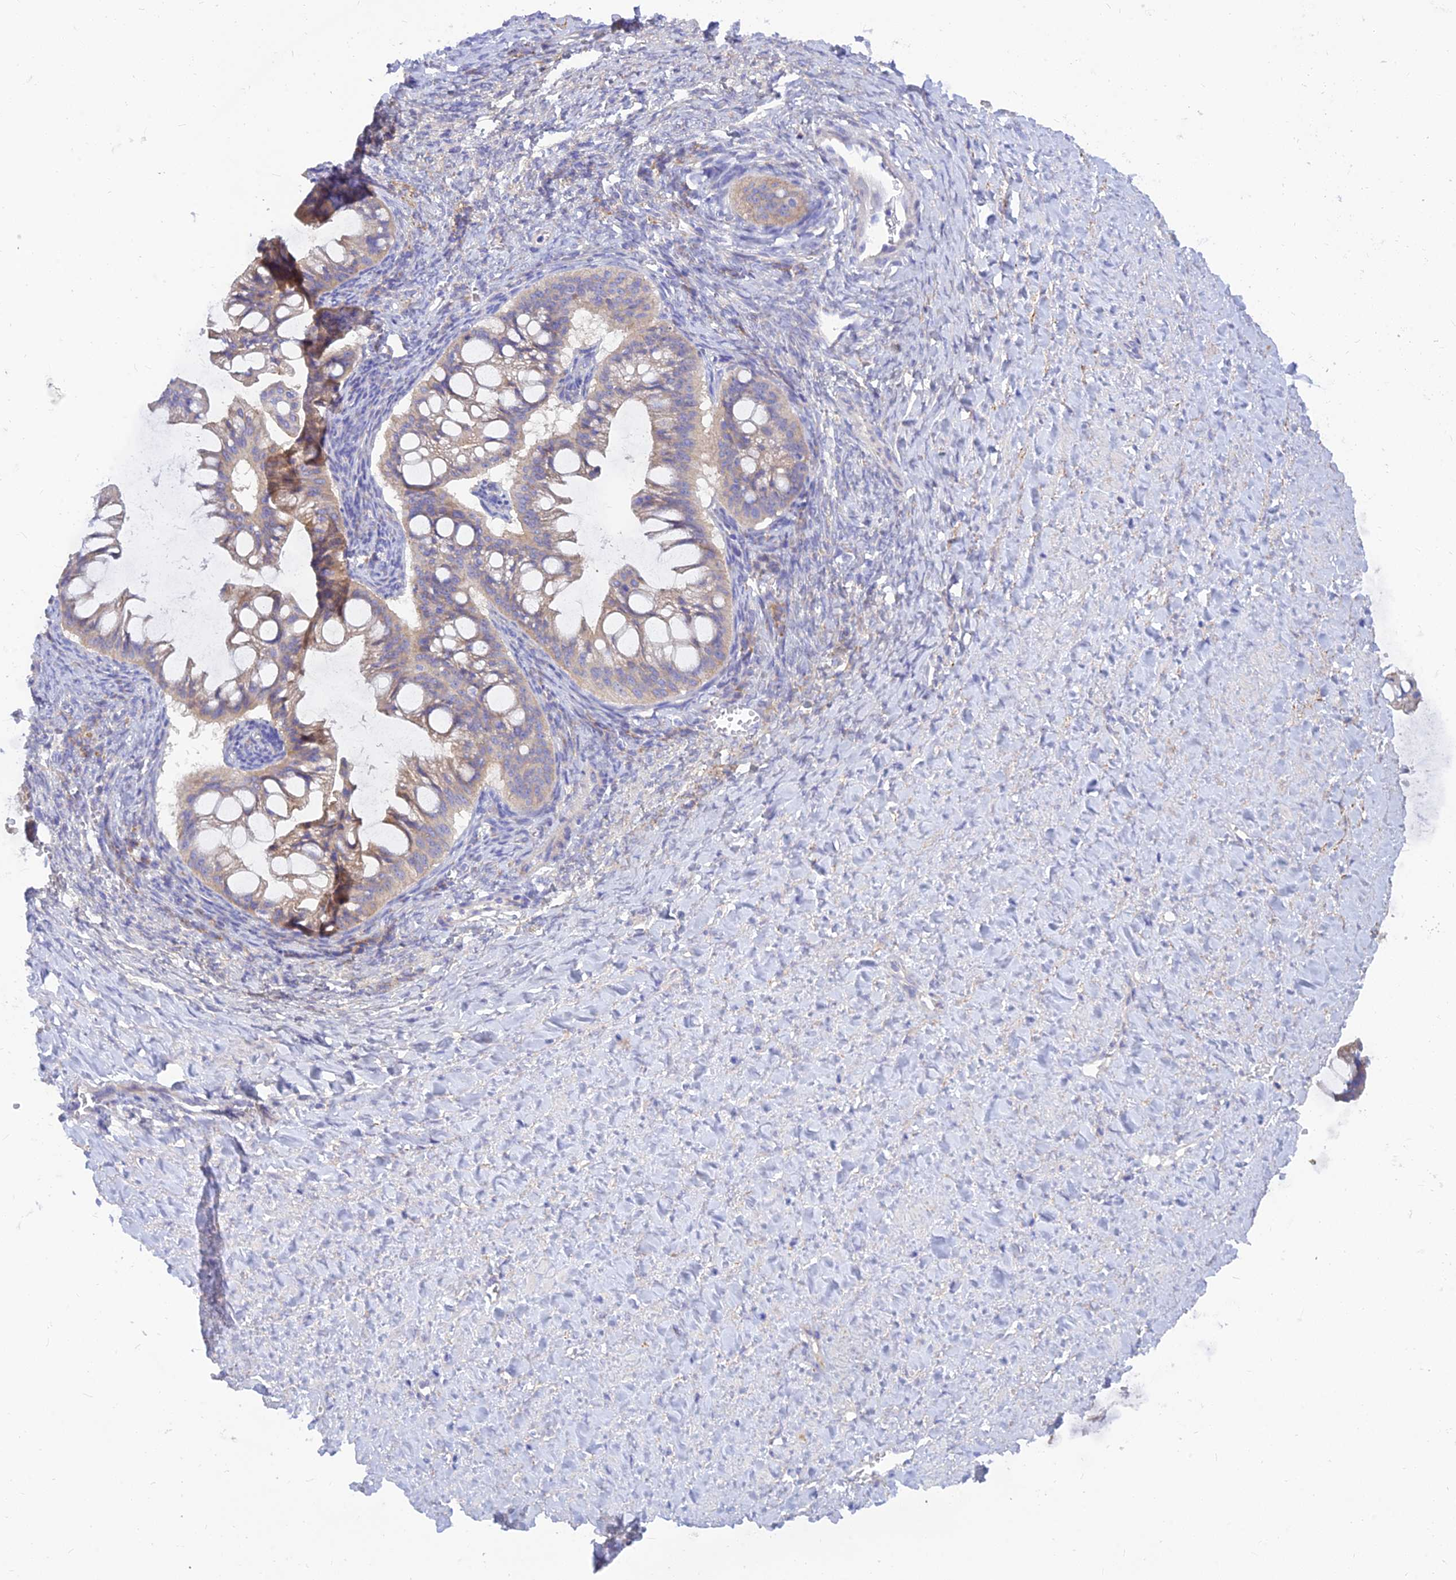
{"staining": {"intensity": "weak", "quantity": "<25%", "location": "cytoplasmic/membranous"}, "tissue": "ovarian cancer", "cell_type": "Tumor cells", "image_type": "cancer", "snomed": [{"axis": "morphology", "description": "Cystadenocarcinoma, mucinous, NOS"}, {"axis": "topography", "description": "Ovary"}], "caption": "DAB immunohistochemical staining of ovarian mucinous cystadenocarcinoma displays no significant positivity in tumor cells.", "gene": "TMEM30B", "patient": {"sex": "female", "age": 73}}